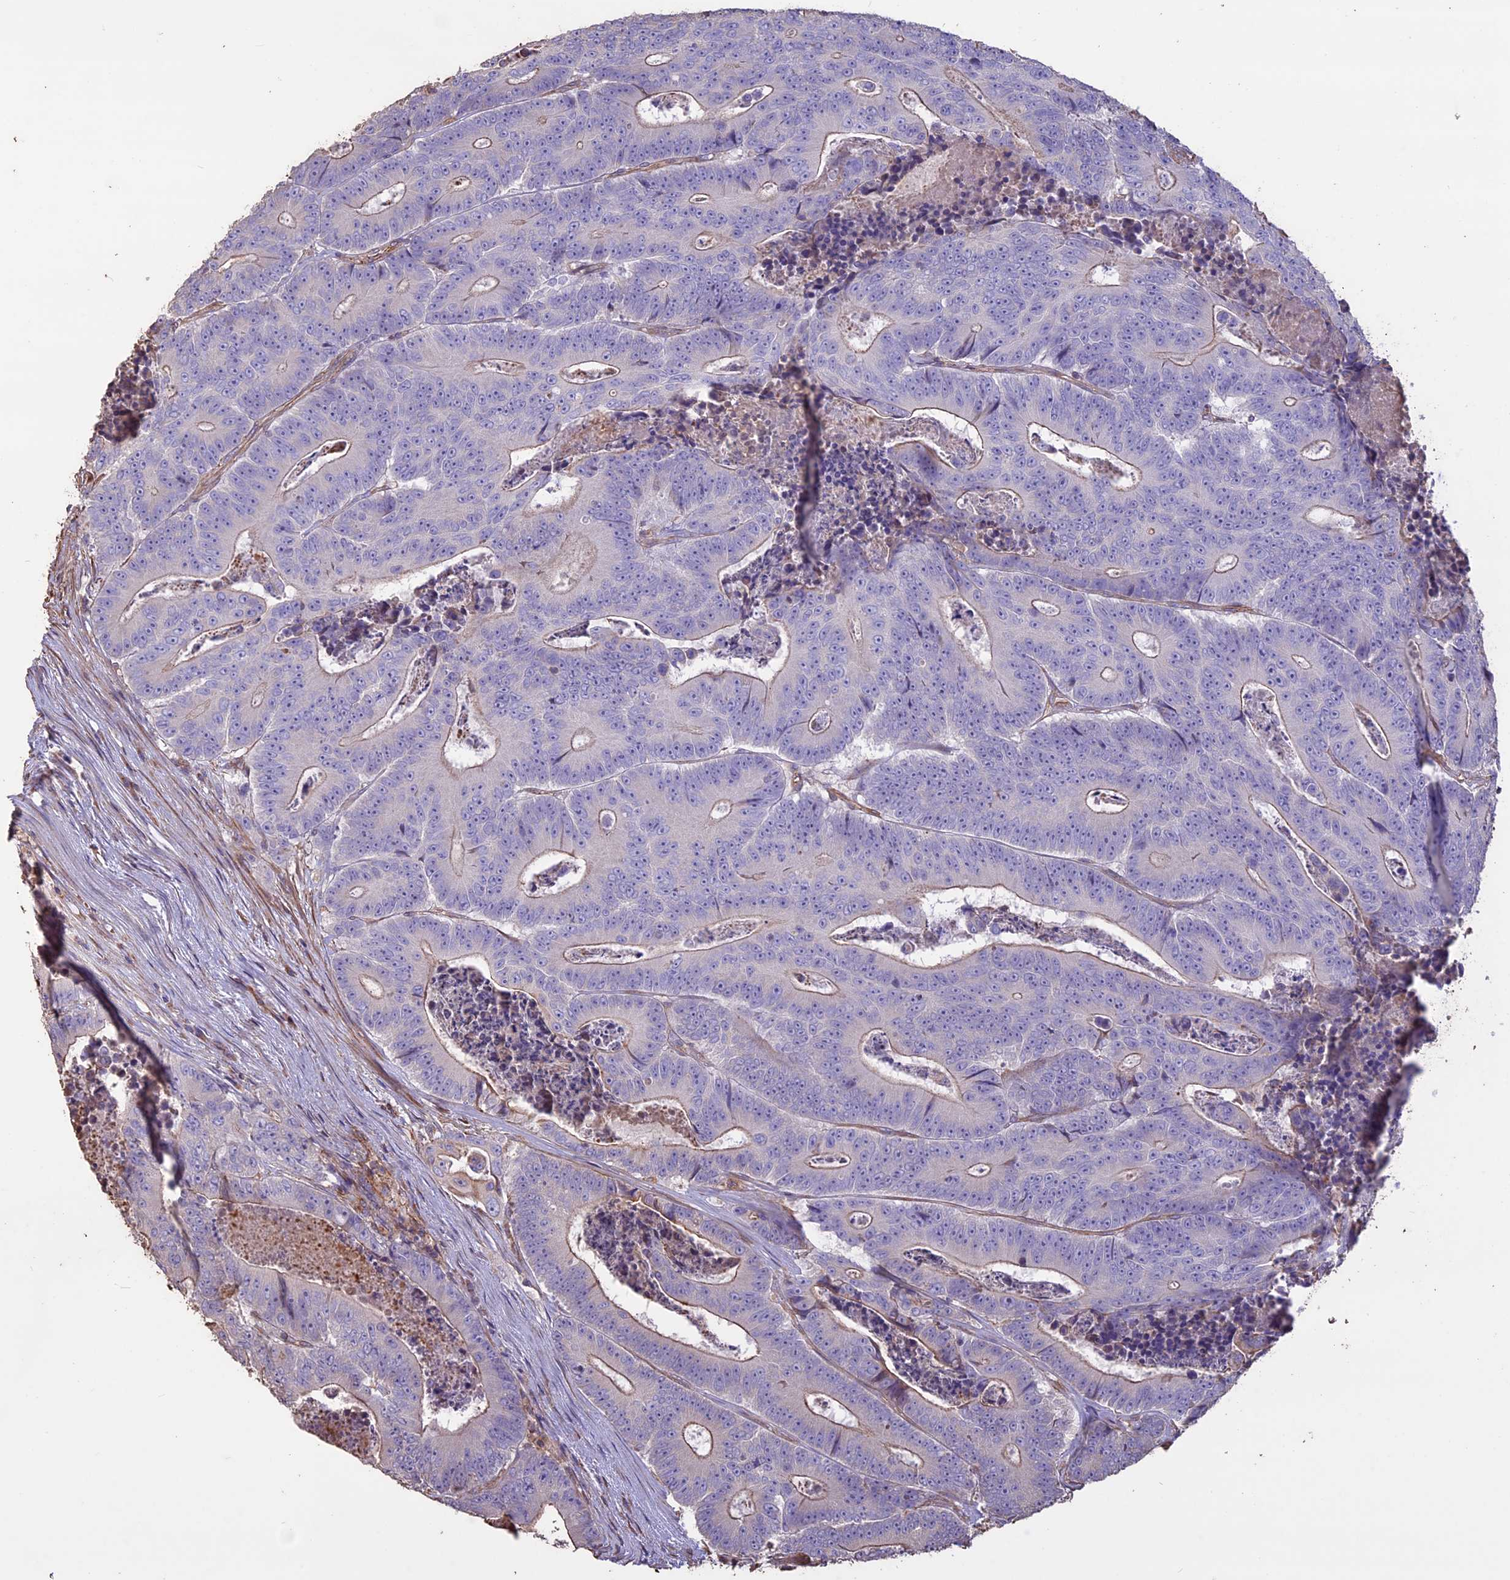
{"staining": {"intensity": "negative", "quantity": "none", "location": "none"}, "tissue": "colorectal cancer", "cell_type": "Tumor cells", "image_type": "cancer", "snomed": [{"axis": "morphology", "description": "Adenocarcinoma, NOS"}, {"axis": "topography", "description": "Colon"}], "caption": "Tumor cells show no significant positivity in colorectal cancer (adenocarcinoma).", "gene": "CCDC148", "patient": {"sex": "male", "age": 83}}